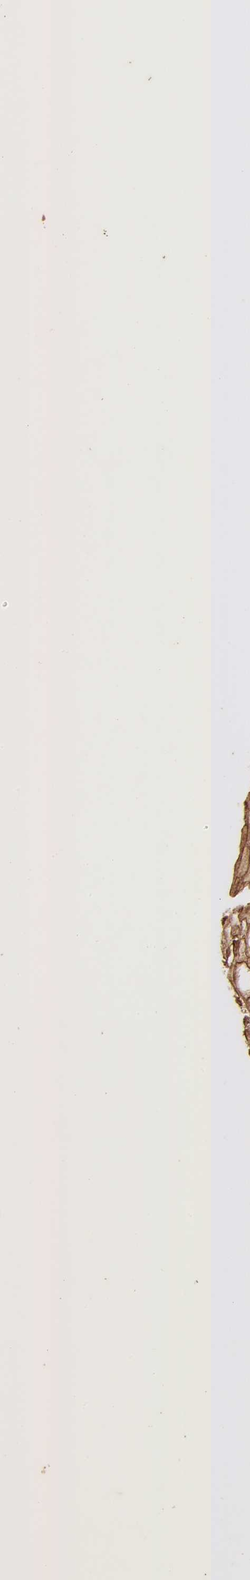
{"staining": {"intensity": "strong", "quantity": ">75%", "location": "cytoplasmic/membranous,nuclear"}, "tissue": "vagina", "cell_type": "Squamous epithelial cells", "image_type": "normal", "snomed": [{"axis": "morphology", "description": "Normal tissue, NOS"}, {"axis": "topography", "description": "Vagina"}], "caption": "Benign vagina reveals strong cytoplasmic/membranous,nuclear staining in approximately >75% of squamous epithelial cells.", "gene": "TBL1X", "patient": {"sex": "female", "age": 34}}